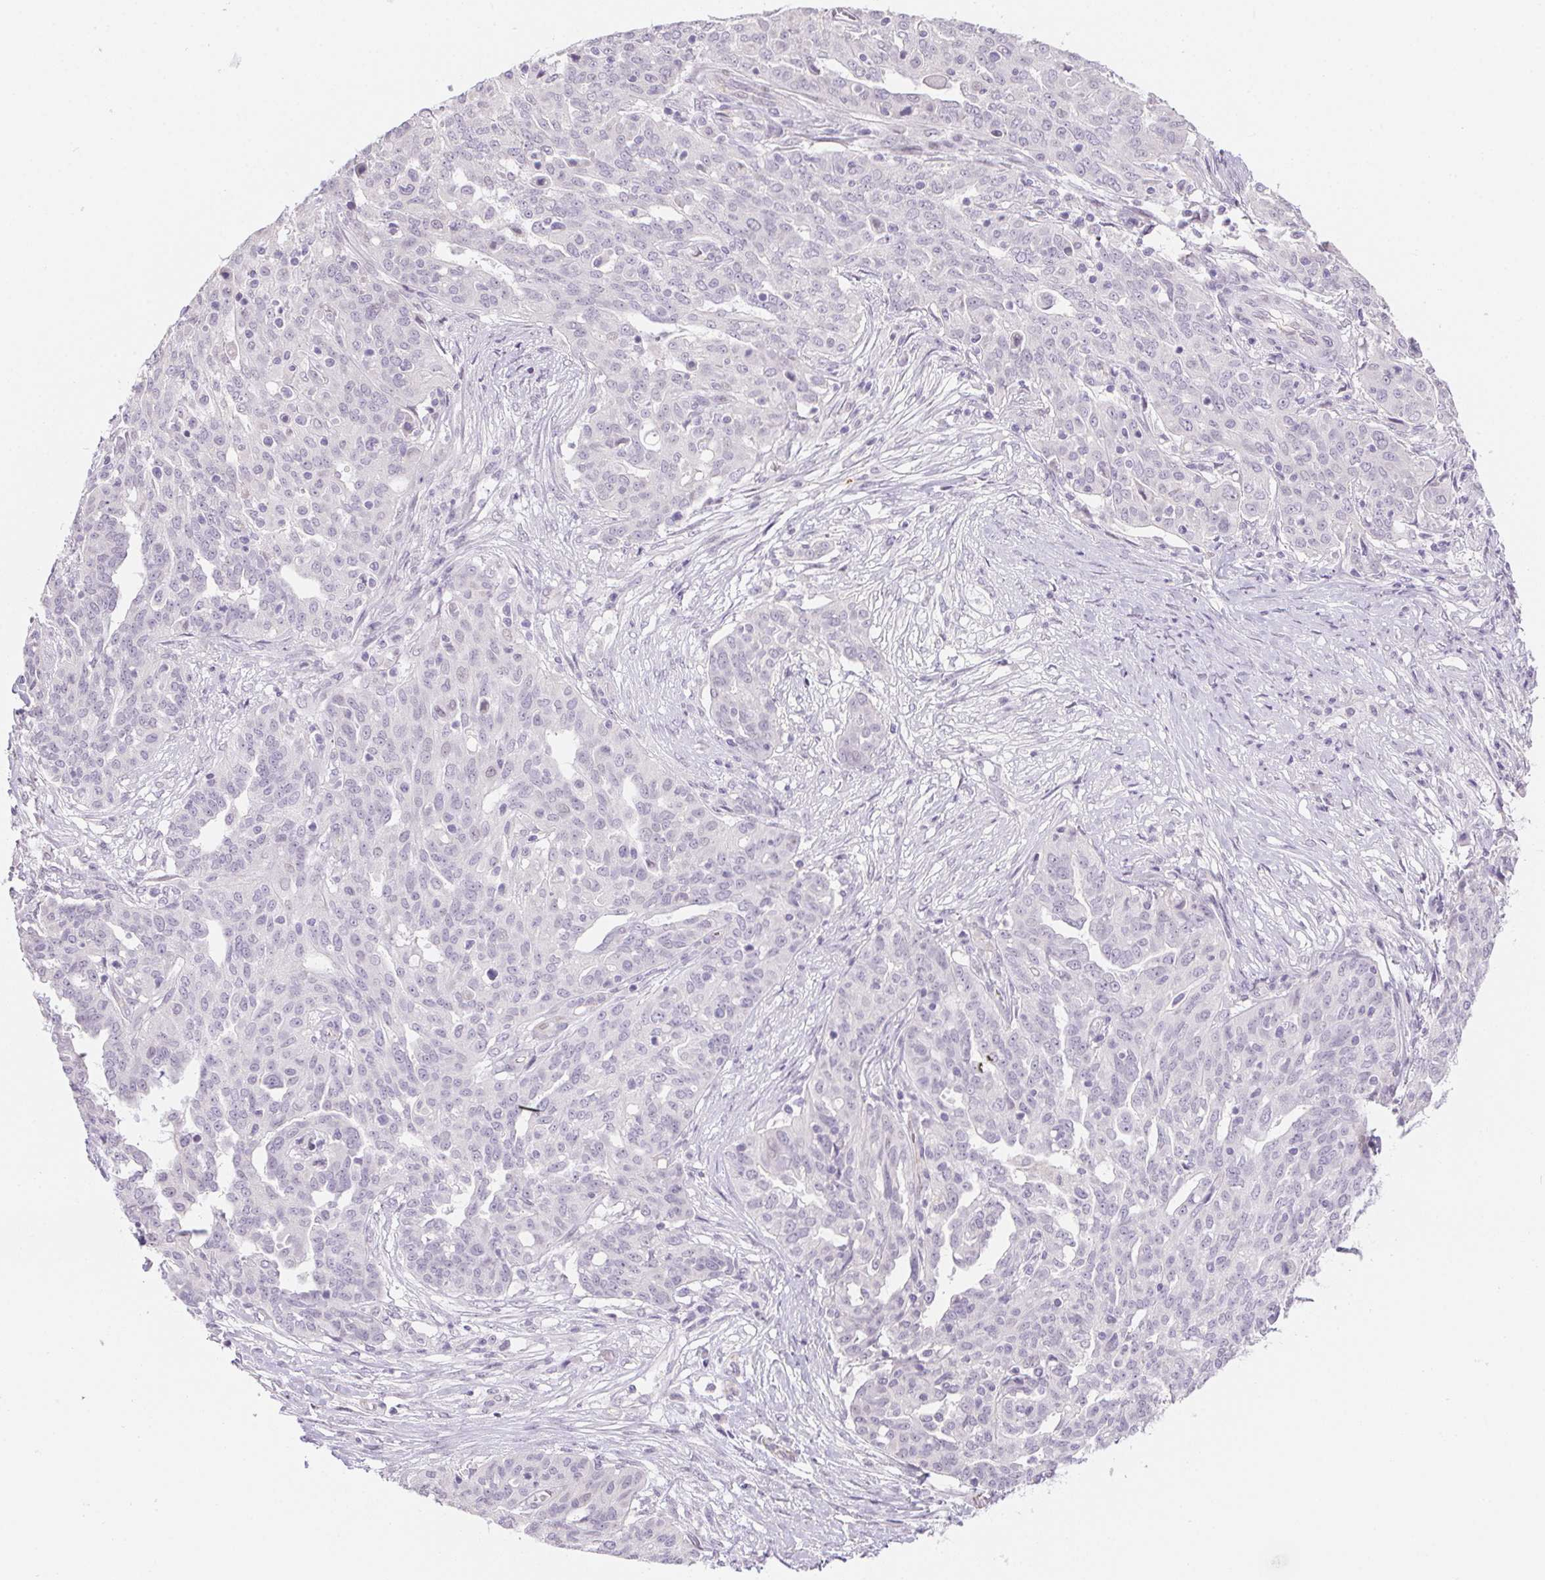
{"staining": {"intensity": "negative", "quantity": "none", "location": "none"}, "tissue": "ovarian cancer", "cell_type": "Tumor cells", "image_type": "cancer", "snomed": [{"axis": "morphology", "description": "Cystadenocarcinoma, serous, NOS"}, {"axis": "topography", "description": "Ovary"}], "caption": "Tumor cells are negative for brown protein staining in serous cystadenocarcinoma (ovarian). (Brightfield microscopy of DAB (3,3'-diaminobenzidine) immunohistochemistry at high magnification).", "gene": "MORC1", "patient": {"sex": "female", "age": 67}}